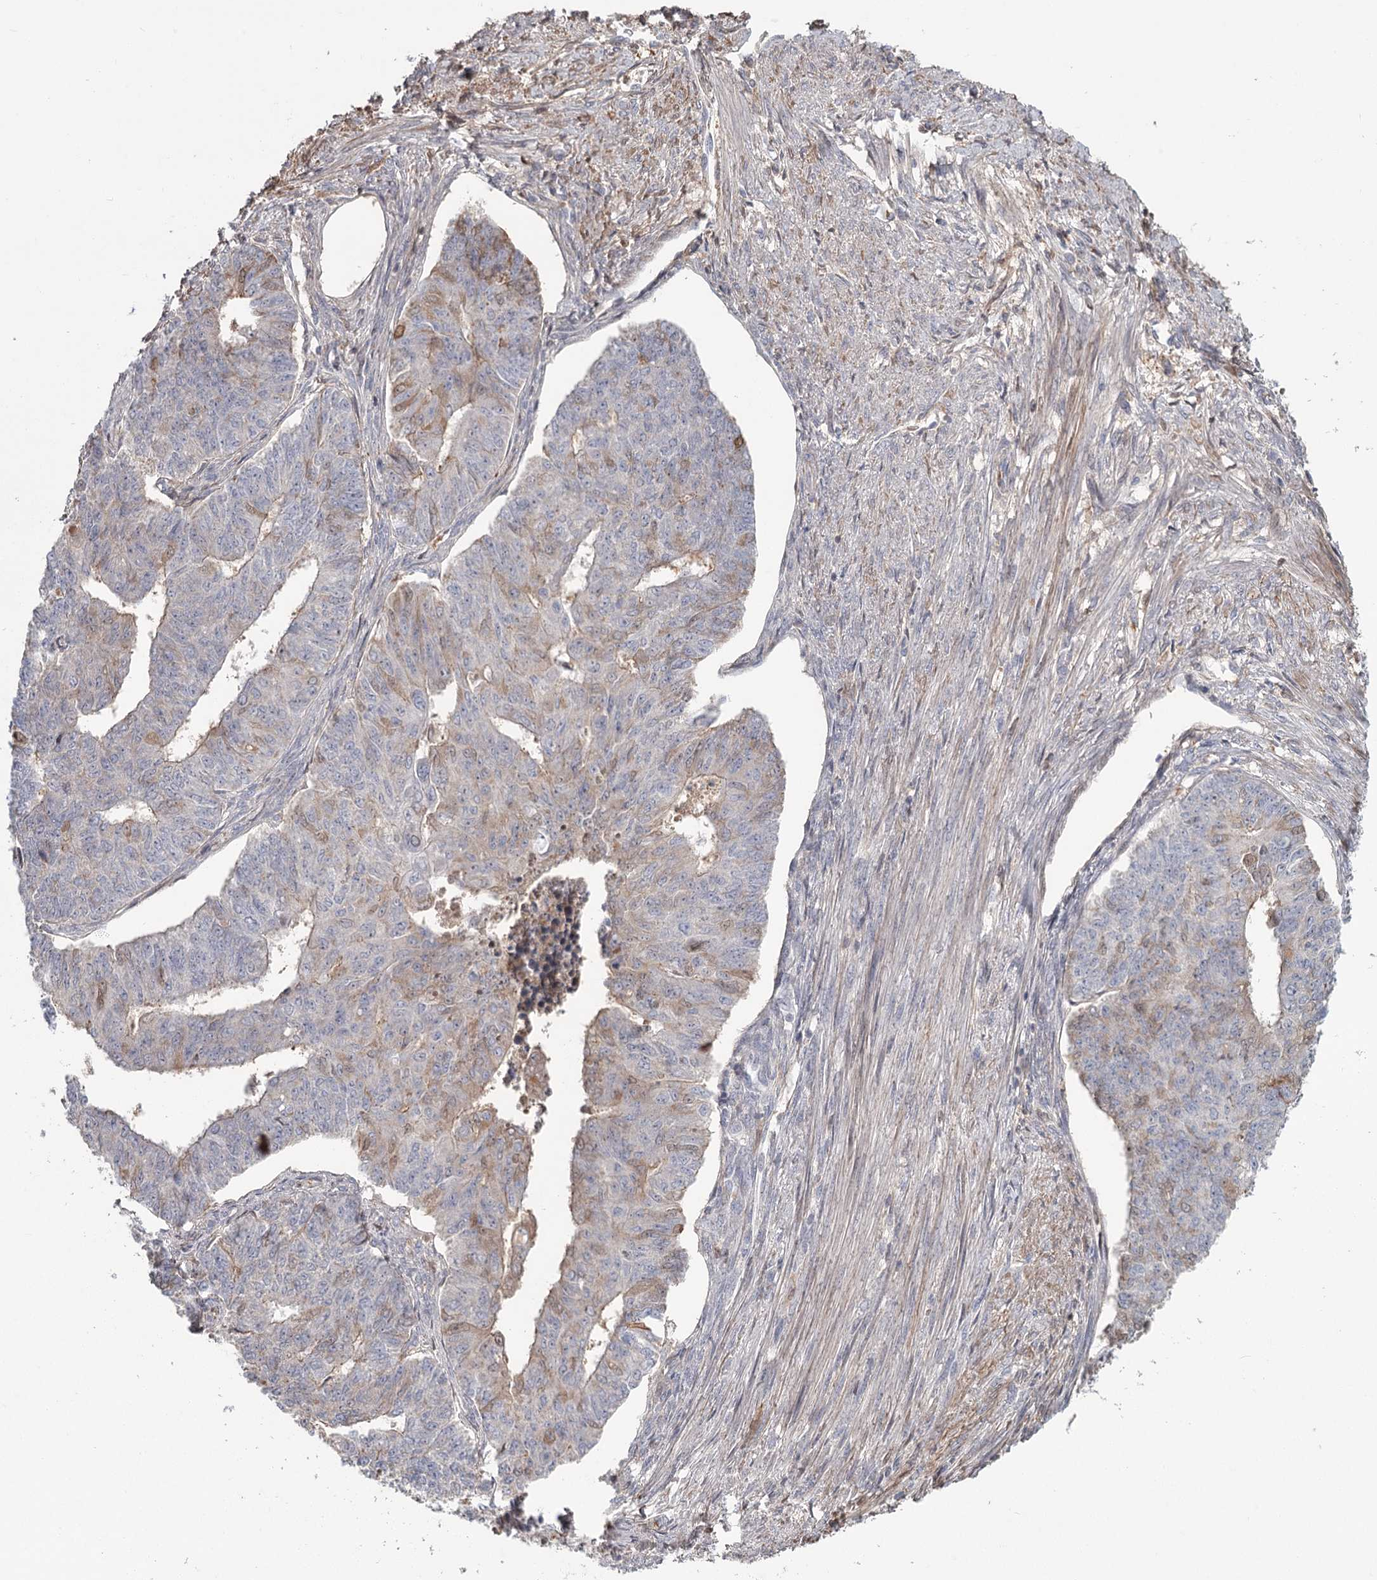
{"staining": {"intensity": "weak", "quantity": "<25%", "location": "cytoplasmic/membranous"}, "tissue": "endometrial cancer", "cell_type": "Tumor cells", "image_type": "cancer", "snomed": [{"axis": "morphology", "description": "Adenocarcinoma, NOS"}, {"axis": "topography", "description": "Endometrium"}], "caption": "IHC histopathology image of adenocarcinoma (endometrial) stained for a protein (brown), which reveals no expression in tumor cells.", "gene": "DHRS9", "patient": {"sex": "female", "age": 32}}